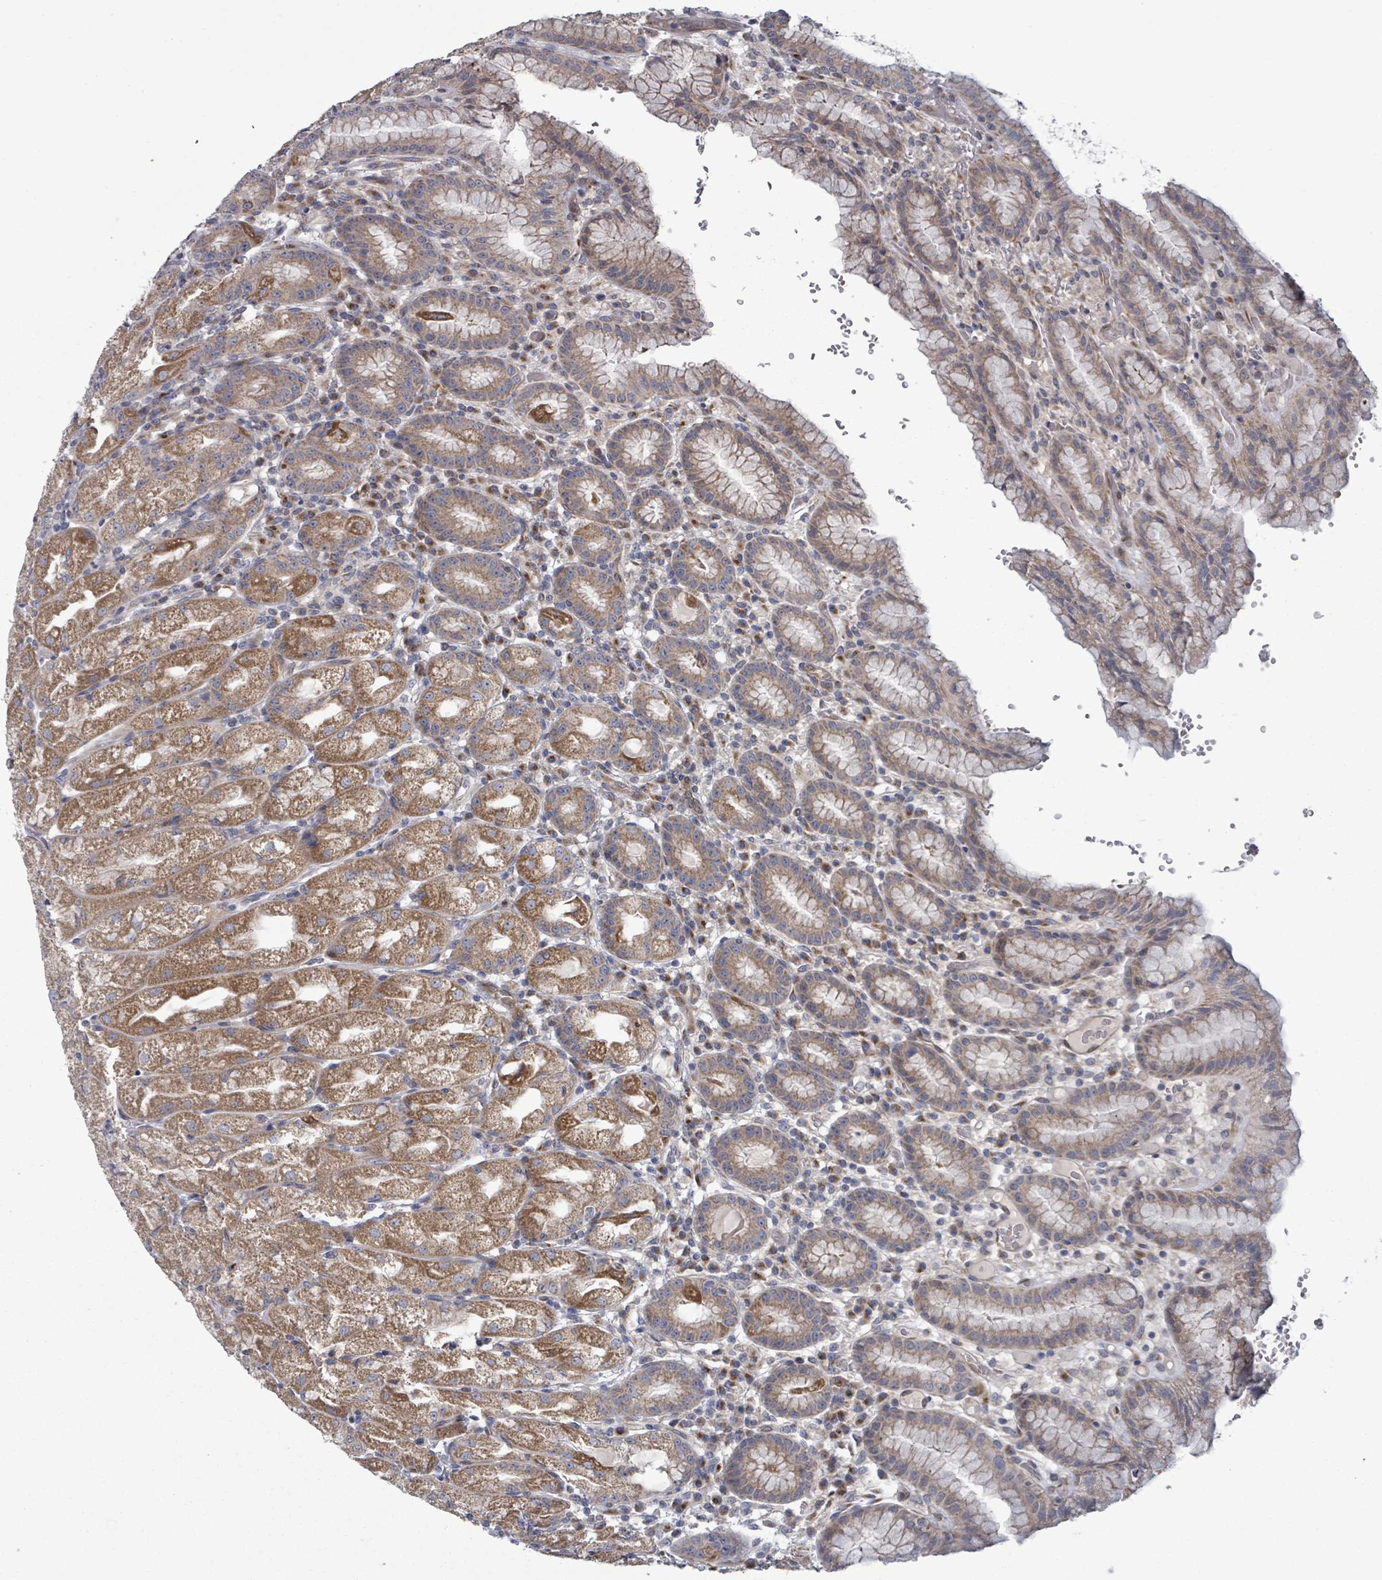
{"staining": {"intensity": "moderate", "quantity": ">75%", "location": "cytoplasmic/membranous"}, "tissue": "stomach", "cell_type": "Glandular cells", "image_type": "normal", "snomed": [{"axis": "morphology", "description": "Normal tissue, NOS"}, {"axis": "topography", "description": "Stomach, upper"}], "caption": "Human stomach stained for a protein (brown) exhibits moderate cytoplasmic/membranous positive positivity in about >75% of glandular cells.", "gene": "FKBP1A", "patient": {"sex": "male", "age": 52}}